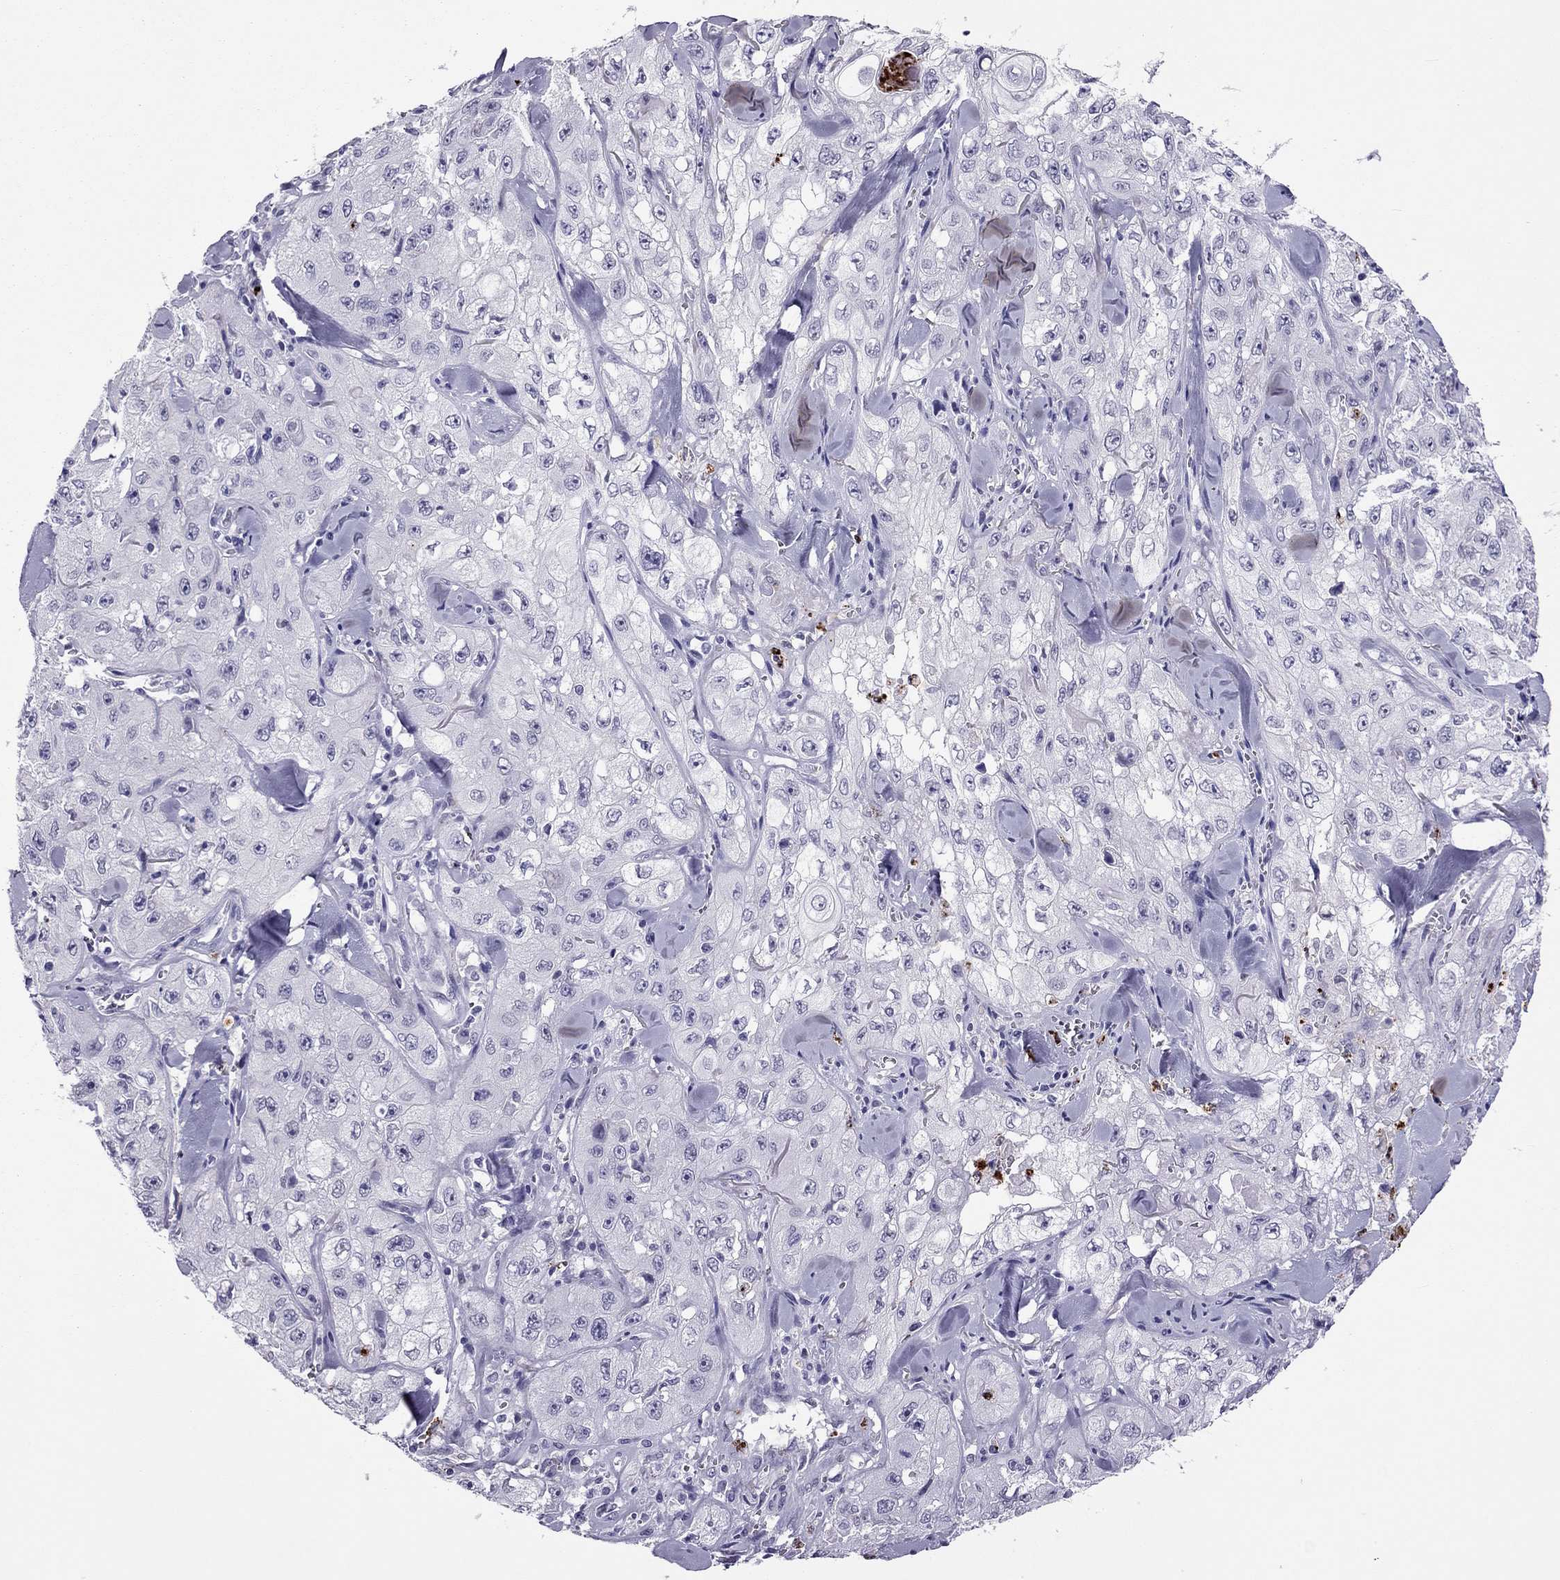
{"staining": {"intensity": "negative", "quantity": "none", "location": "none"}, "tissue": "skin cancer", "cell_type": "Tumor cells", "image_type": "cancer", "snomed": [{"axis": "morphology", "description": "Squamous cell carcinoma, NOS"}, {"axis": "topography", "description": "Skin"}, {"axis": "topography", "description": "Subcutis"}], "caption": "Immunohistochemistry histopathology image of skin squamous cell carcinoma stained for a protein (brown), which reveals no staining in tumor cells. (Brightfield microscopy of DAB immunohistochemistry at high magnification).", "gene": "CCL27", "patient": {"sex": "male", "age": 73}}